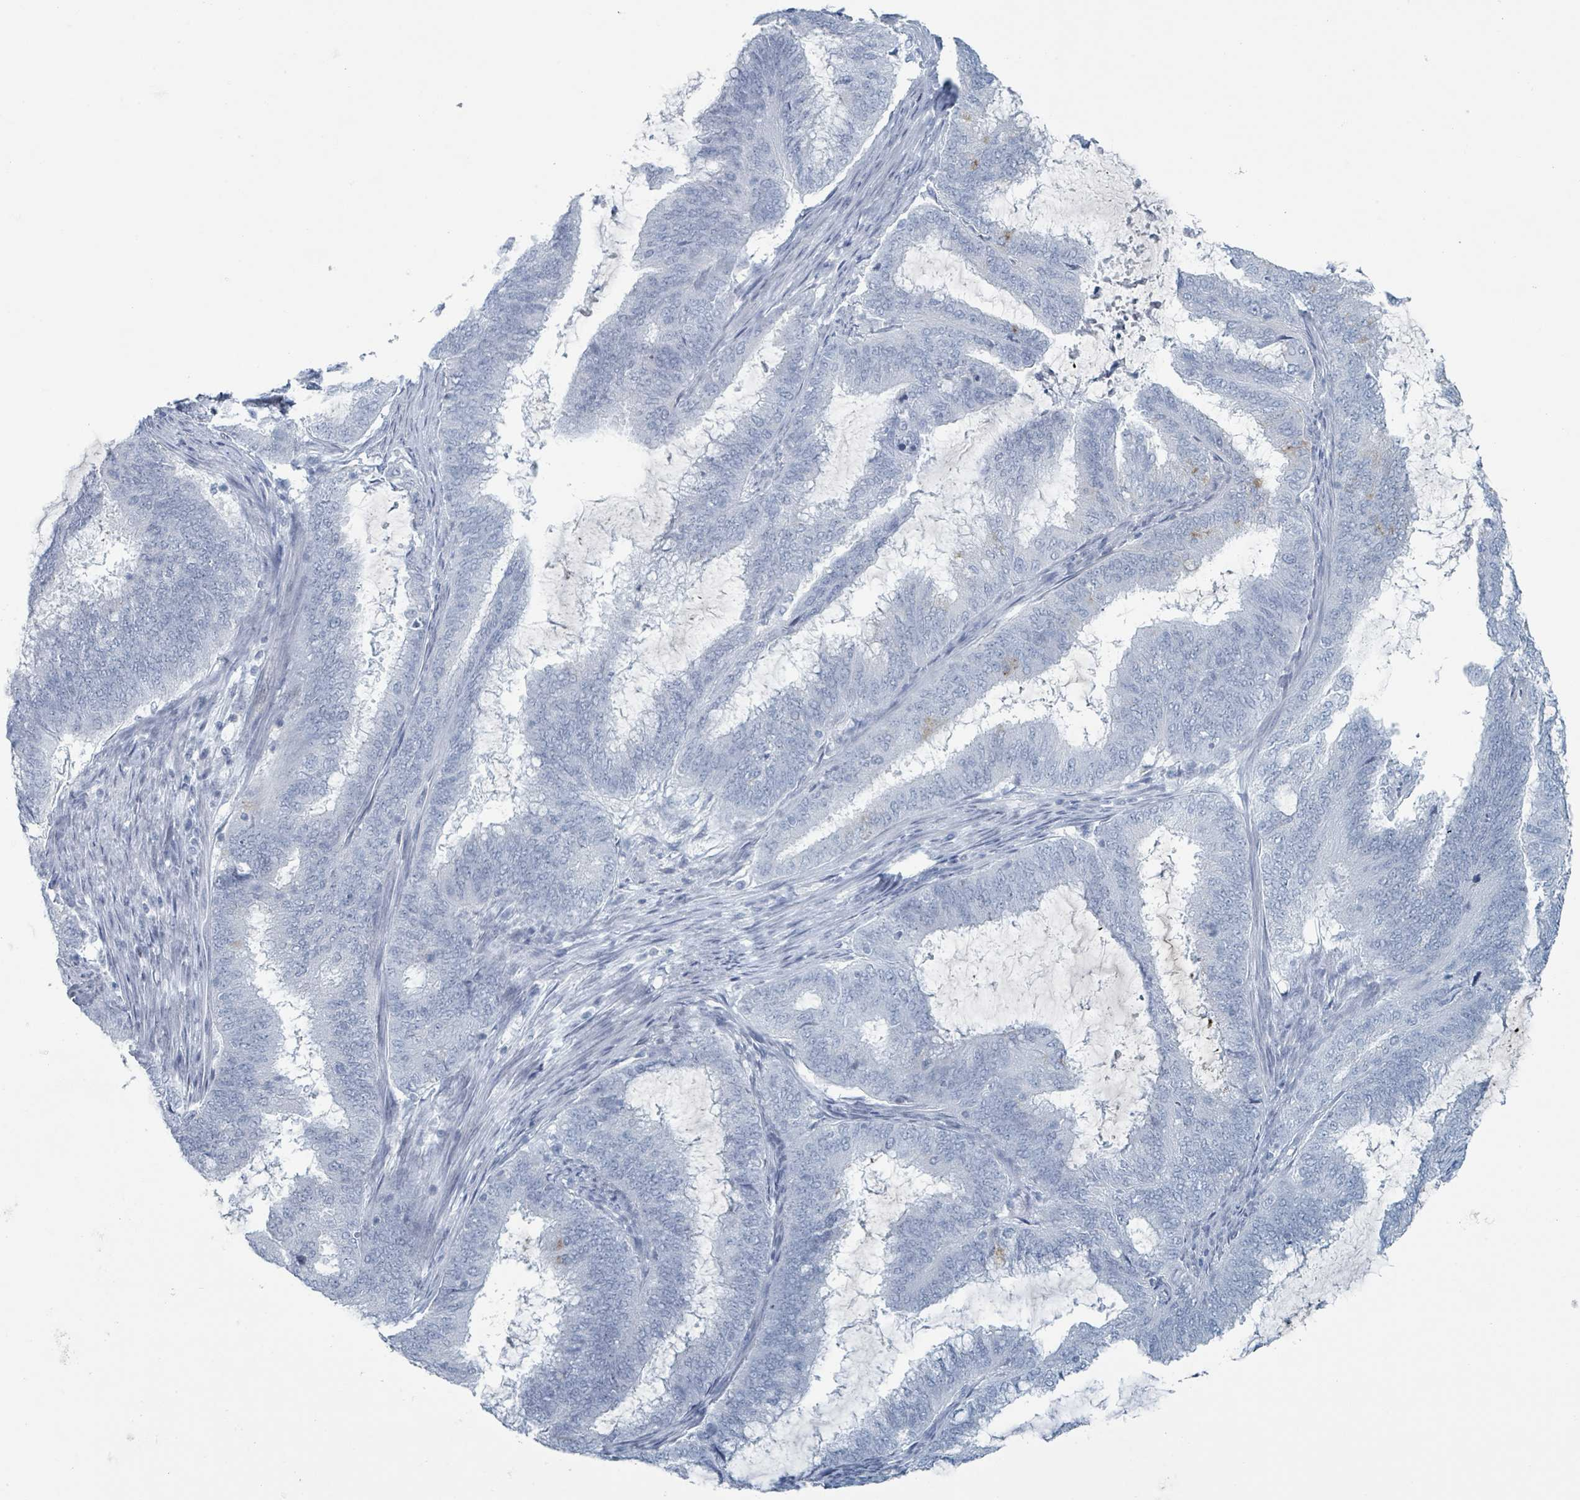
{"staining": {"intensity": "negative", "quantity": "none", "location": "none"}, "tissue": "endometrial cancer", "cell_type": "Tumor cells", "image_type": "cancer", "snomed": [{"axis": "morphology", "description": "Adenocarcinoma, NOS"}, {"axis": "topography", "description": "Endometrium"}], "caption": "A photomicrograph of human endometrial adenocarcinoma is negative for staining in tumor cells. (DAB (3,3'-diaminobenzidine) immunohistochemistry with hematoxylin counter stain).", "gene": "GPR15LG", "patient": {"sex": "female", "age": 51}}